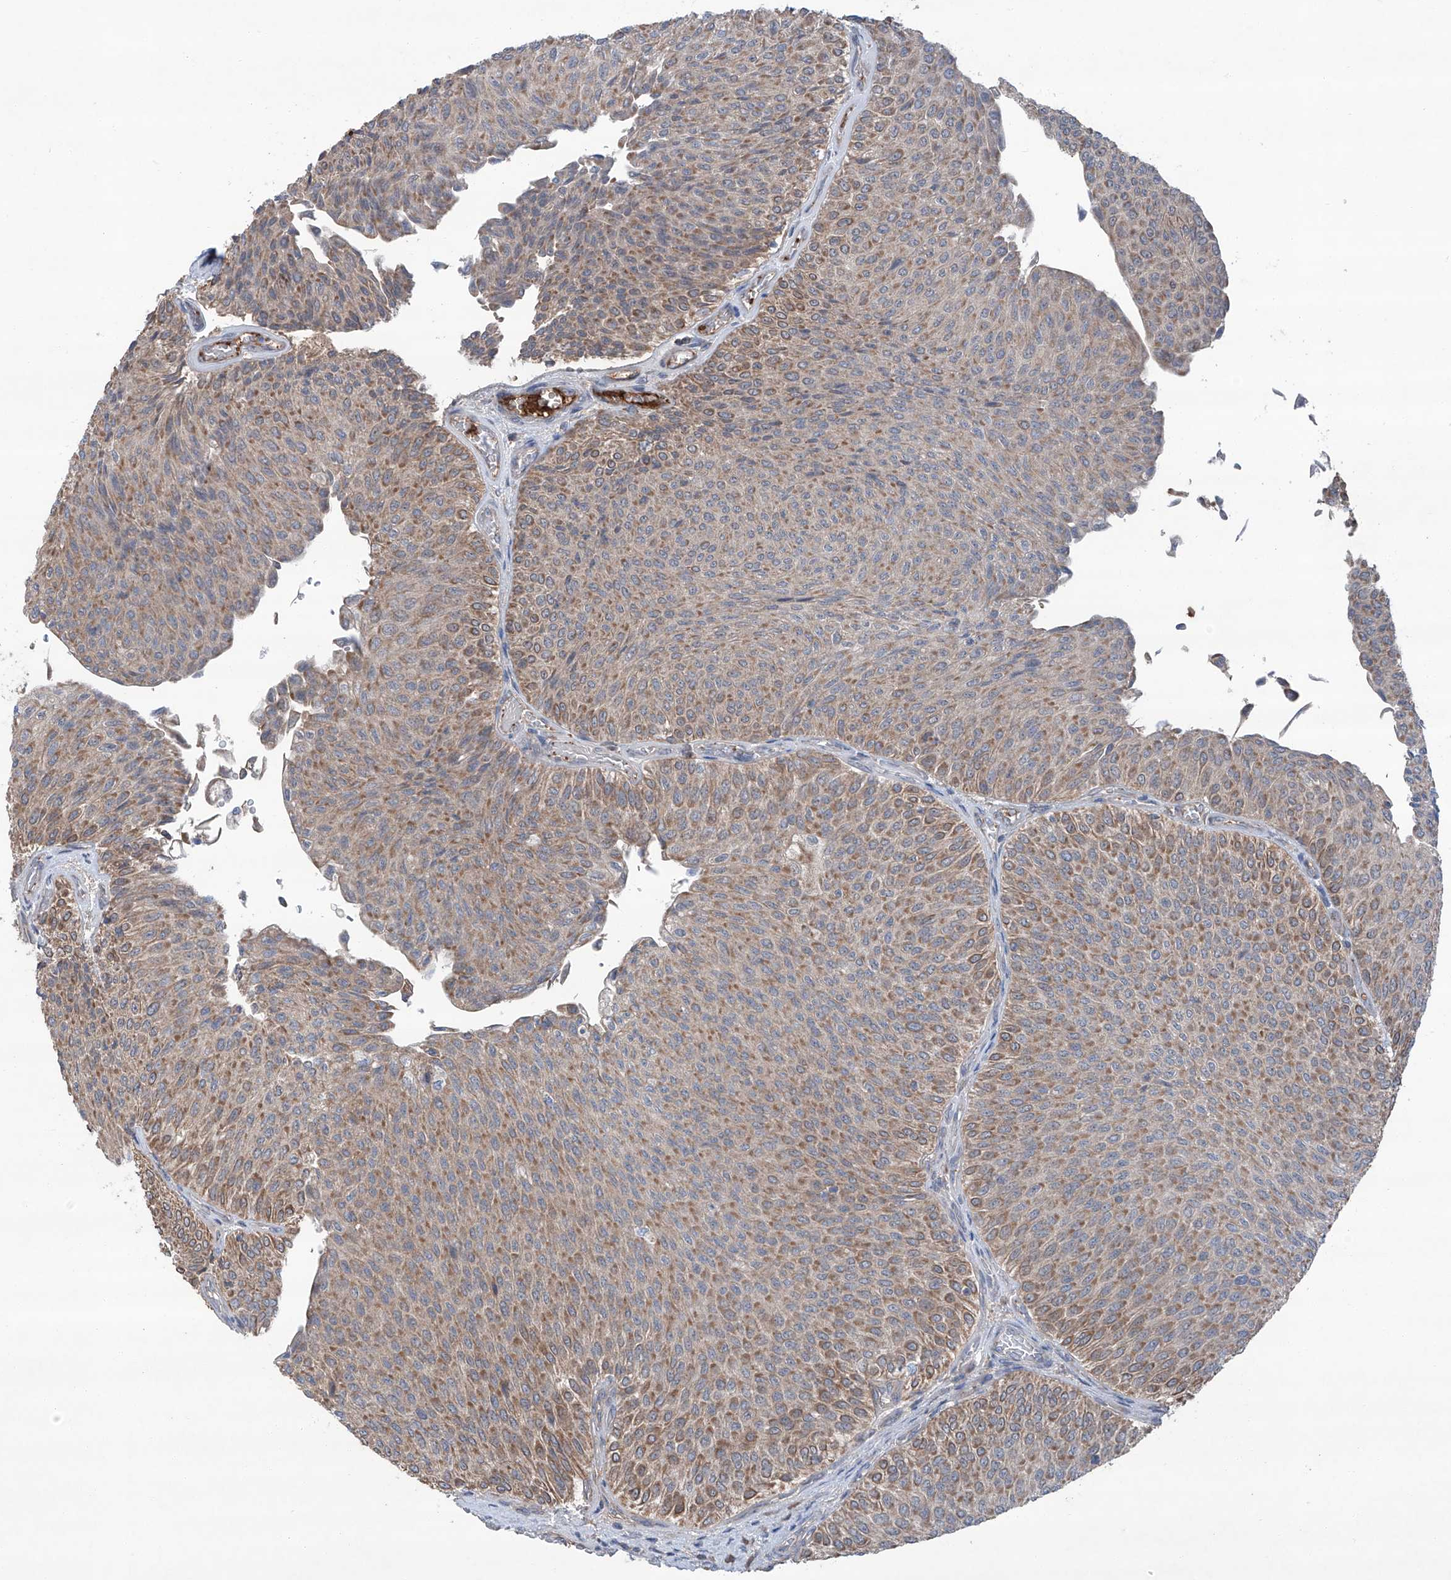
{"staining": {"intensity": "moderate", "quantity": ">75%", "location": "cytoplasmic/membranous"}, "tissue": "urothelial cancer", "cell_type": "Tumor cells", "image_type": "cancer", "snomed": [{"axis": "morphology", "description": "Urothelial carcinoma, Low grade"}, {"axis": "topography", "description": "Urinary bladder"}], "caption": "An immunohistochemistry (IHC) histopathology image of neoplastic tissue is shown. Protein staining in brown shows moderate cytoplasmic/membranous positivity in low-grade urothelial carcinoma within tumor cells.", "gene": "SIX4", "patient": {"sex": "male", "age": 78}}